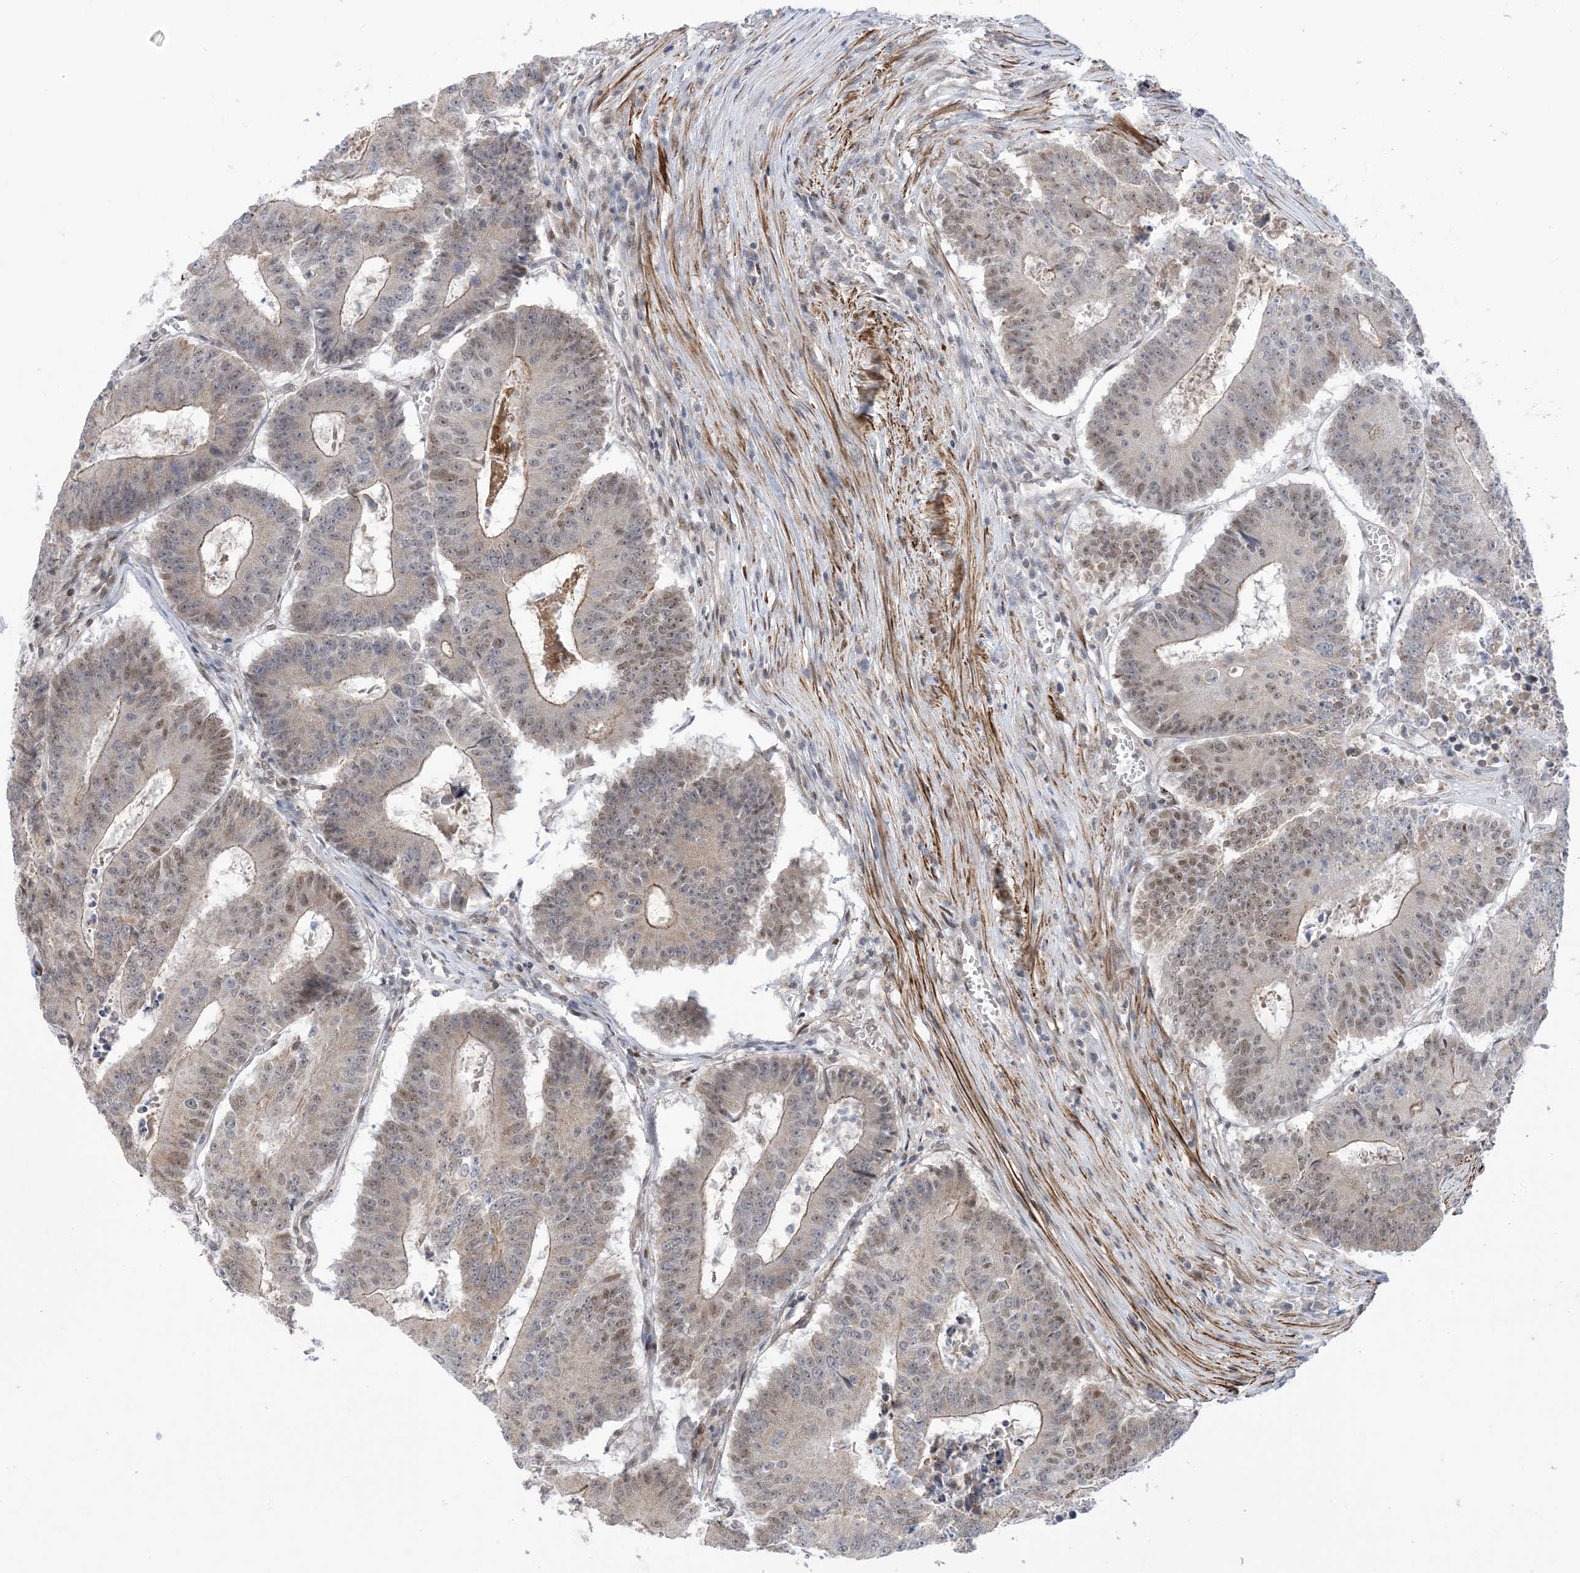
{"staining": {"intensity": "moderate", "quantity": "25%-75%", "location": "cytoplasmic/membranous,nuclear"}, "tissue": "colorectal cancer", "cell_type": "Tumor cells", "image_type": "cancer", "snomed": [{"axis": "morphology", "description": "Adenocarcinoma, NOS"}, {"axis": "topography", "description": "Colon"}], "caption": "An image of colorectal cancer (adenocarcinoma) stained for a protein demonstrates moderate cytoplasmic/membranous and nuclear brown staining in tumor cells.", "gene": "ZNF8", "patient": {"sex": "male", "age": 87}}